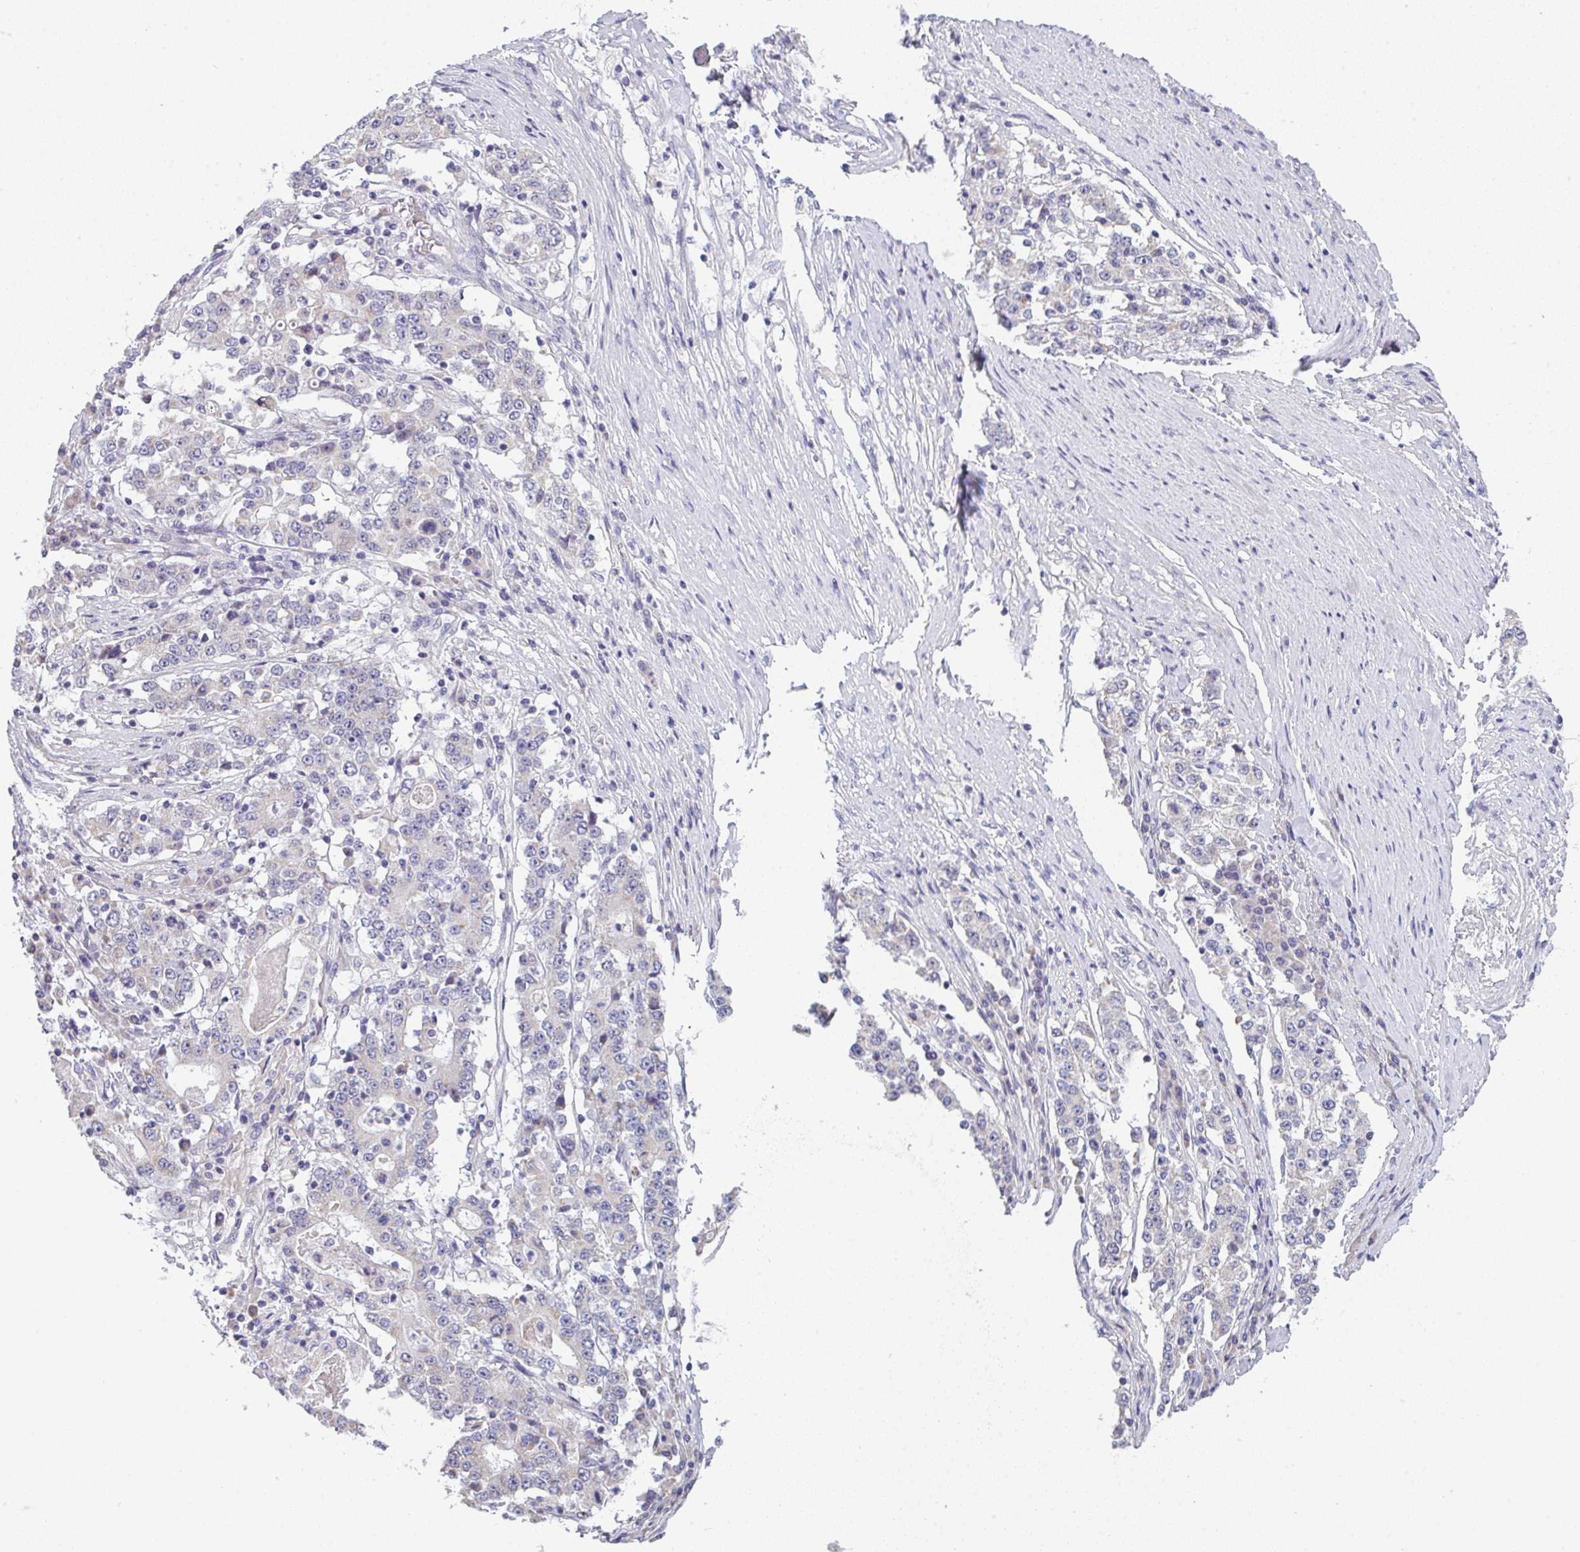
{"staining": {"intensity": "negative", "quantity": "none", "location": "none"}, "tissue": "stomach cancer", "cell_type": "Tumor cells", "image_type": "cancer", "snomed": [{"axis": "morphology", "description": "Adenocarcinoma, NOS"}, {"axis": "topography", "description": "Stomach"}], "caption": "DAB immunohistochemical staining of stomach cancer (adenocarcinoma) demonstrates no significant staining in tumor cells. Nuclei are stained in blue.", "gene": "CACNA1S", "patient": {"sex": "male", "age": 59}}